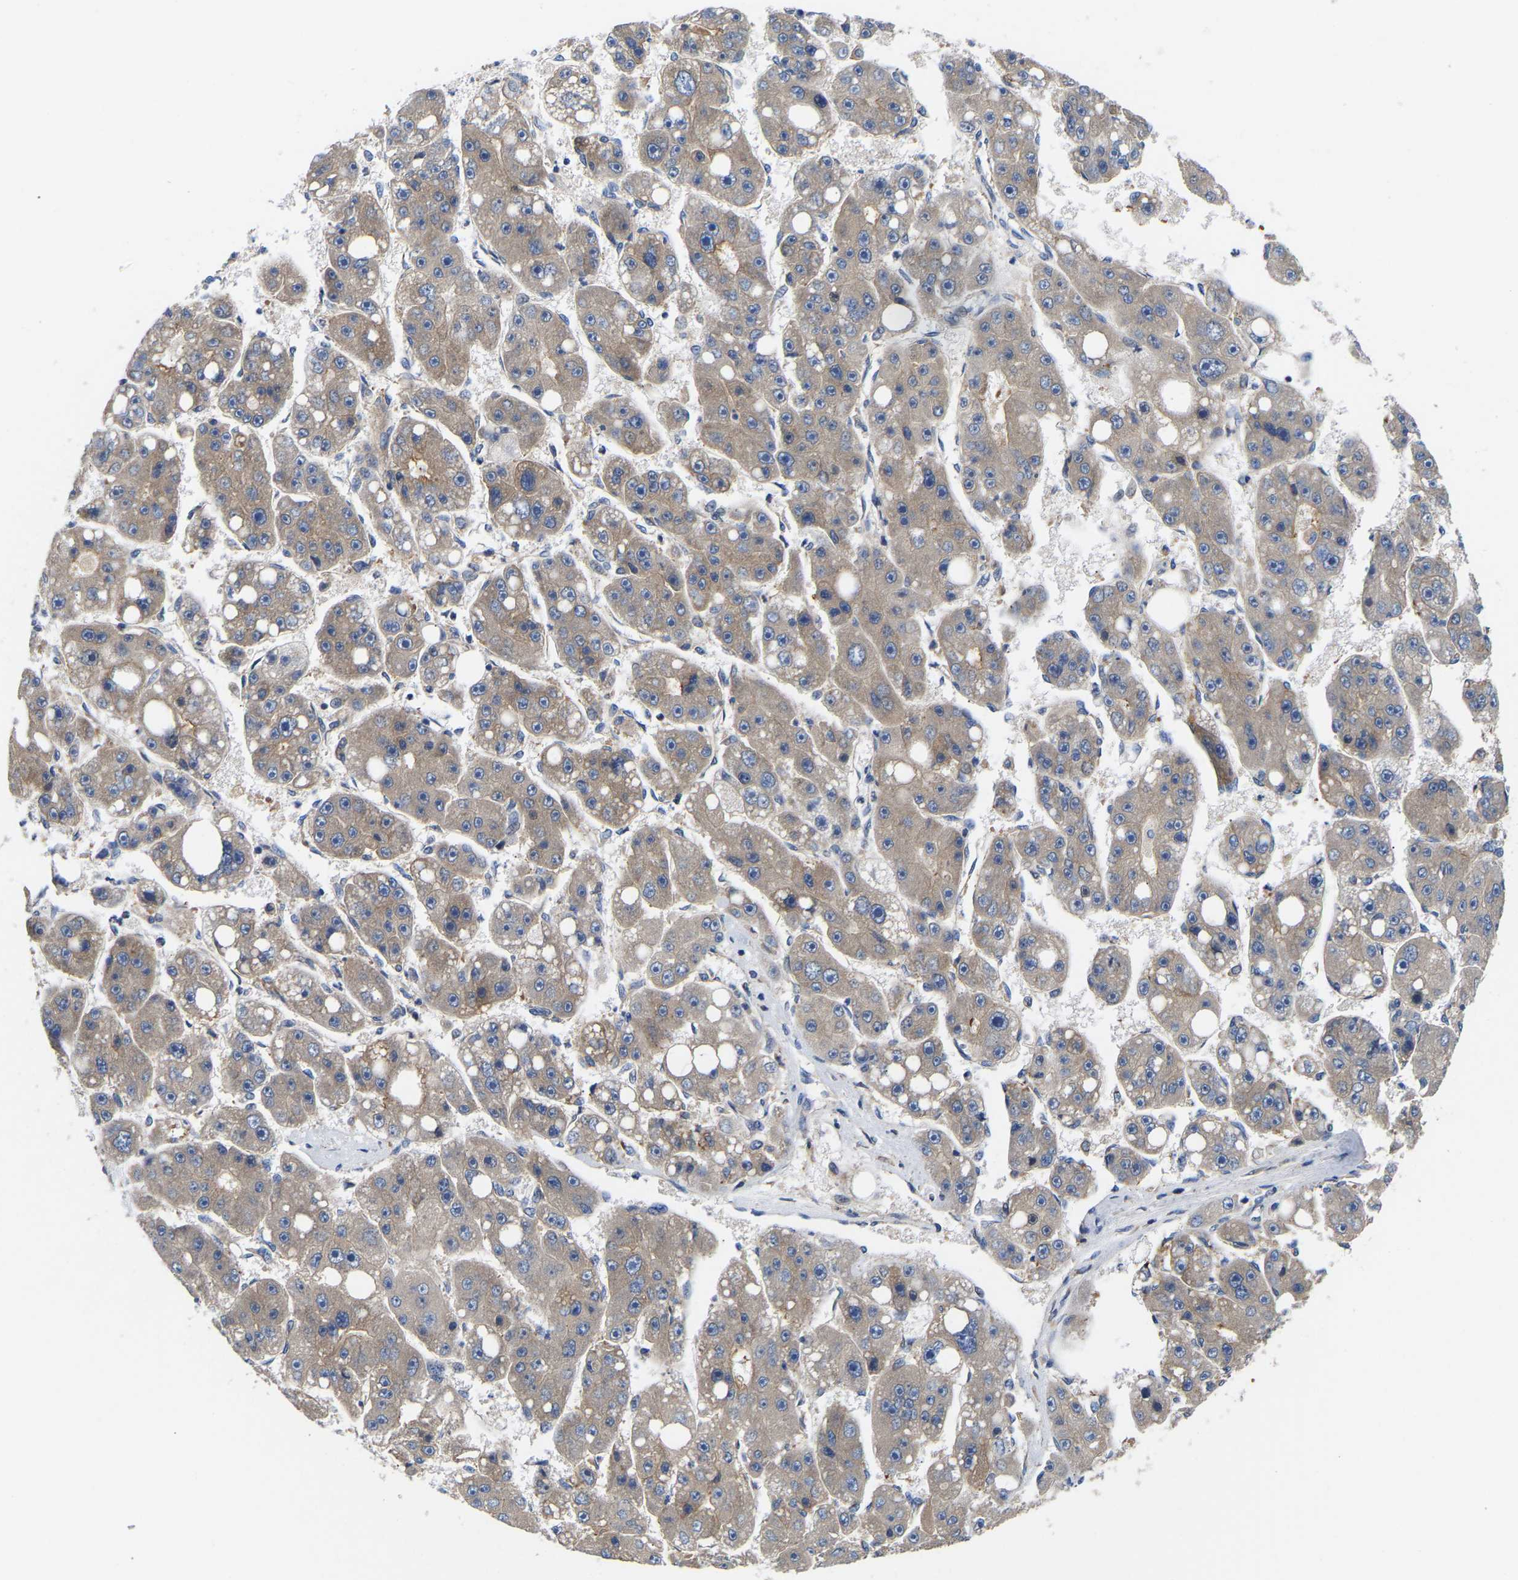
{"staining": {"intensity": "negative", "quantity": "none", "location": "none"}, "tissue": "liver cancer", "cell_type": "Tumor cells", "image_type": "cancer", "snomed": [{"axis": "morphology", "description": "Carcinoma, Hepatocellular, NOS"}, {"axis": "topography", "description": "Liver"}], "caption": "Protein analysis of liver cancer (hepatocellular carcinoma) reveals no significant positivity in tumor cells.", "gene": "AIMP2", "patient": {"sex": "female", "age": 61}}